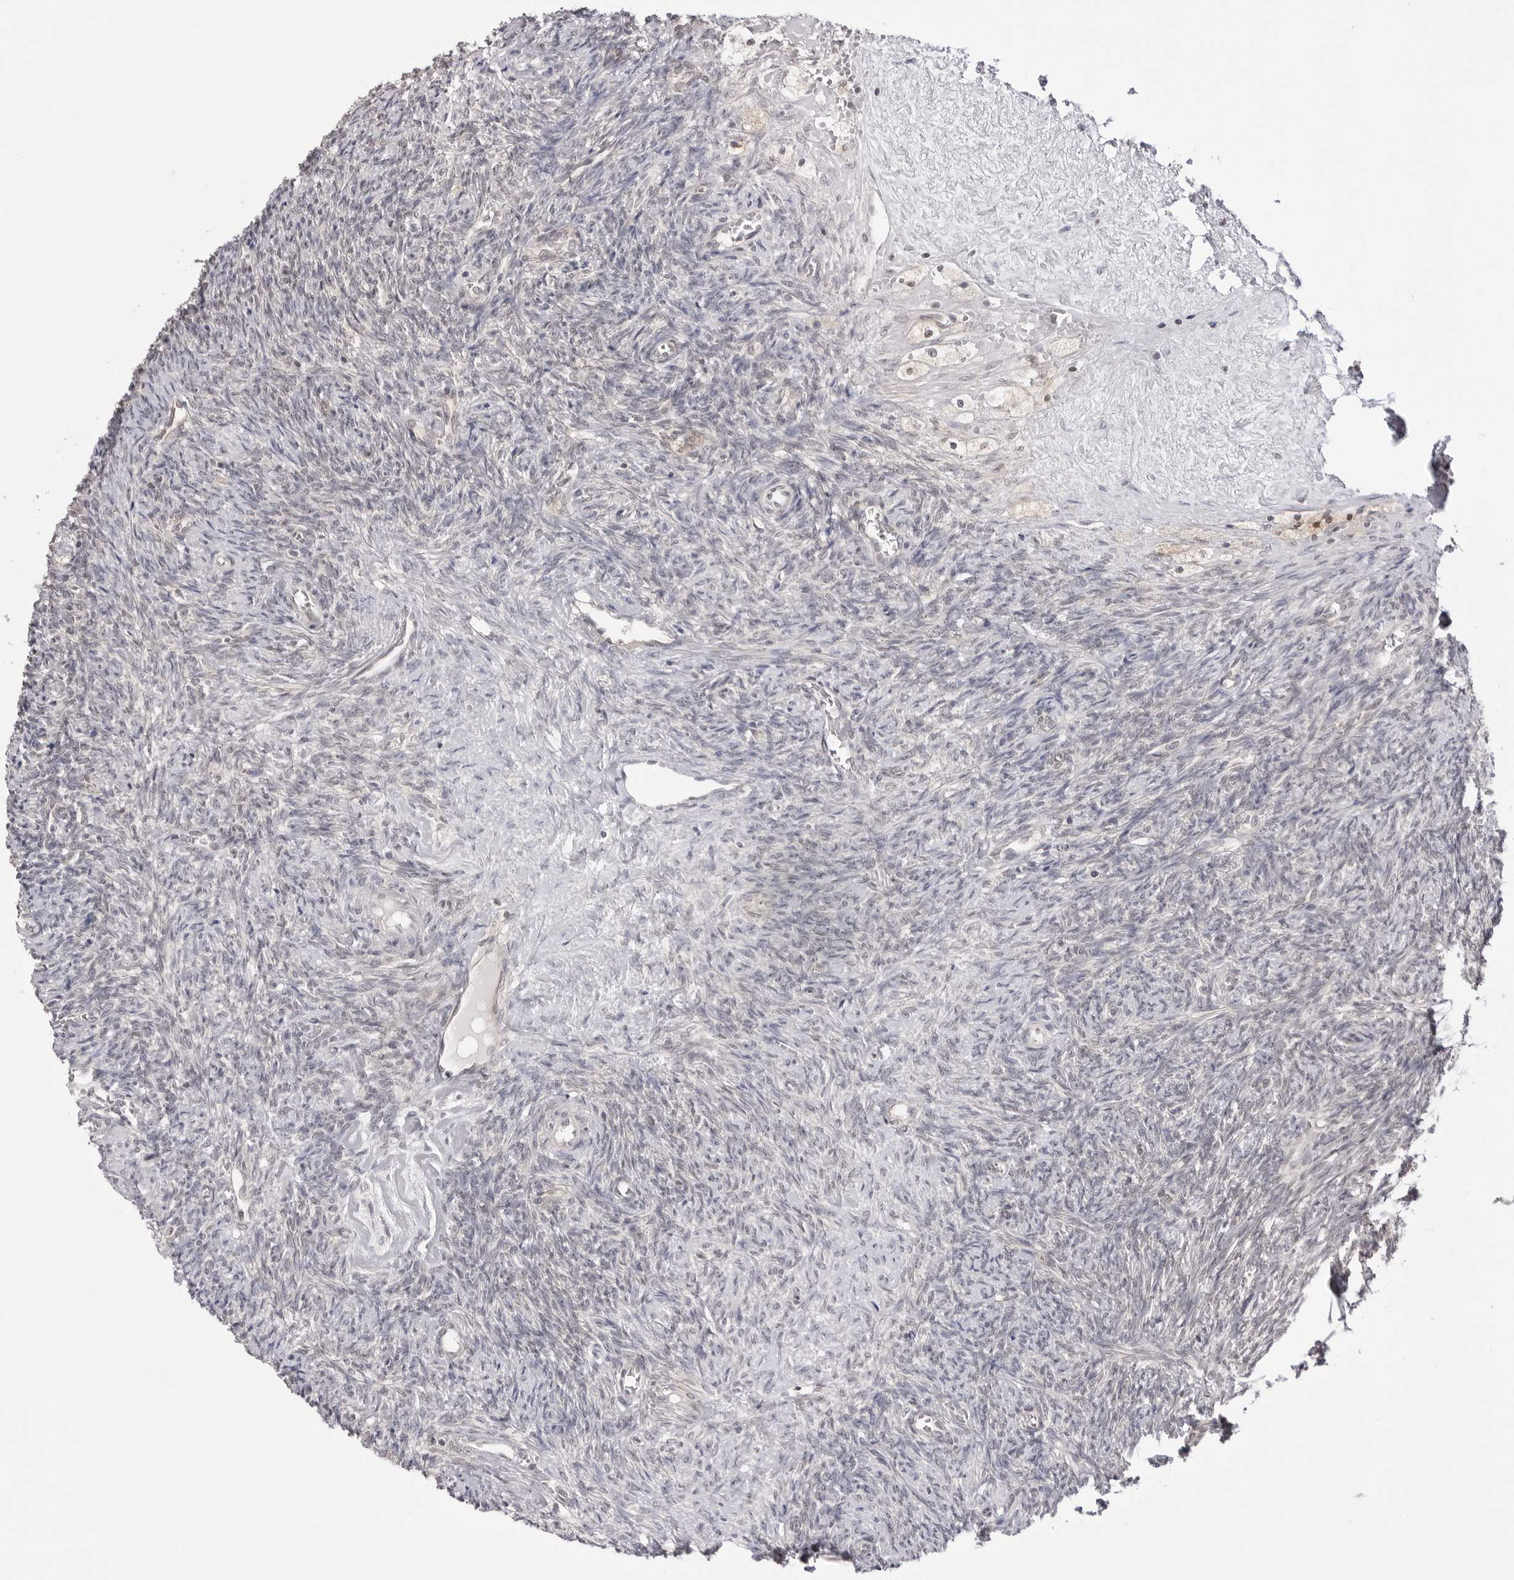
{"staining": {"intensity": "negative", "quantity": "none", "location": "none"}, "tissue": "ovary", "cell_type": "Ovarian stroma cells", "image_type": "normal", "snomed": [{"axis": "morphology", "description": "Normal tissue, NOS"}, {"axis": "topography", "description": "Ovary"}], "caption": "IHC histopathology image of normal human ovary stained for a protein (brown), which shows no staining in ovarian stroma cells.", "gene": "YWHAG", "patient": {"sex": "female", "age": 41}}